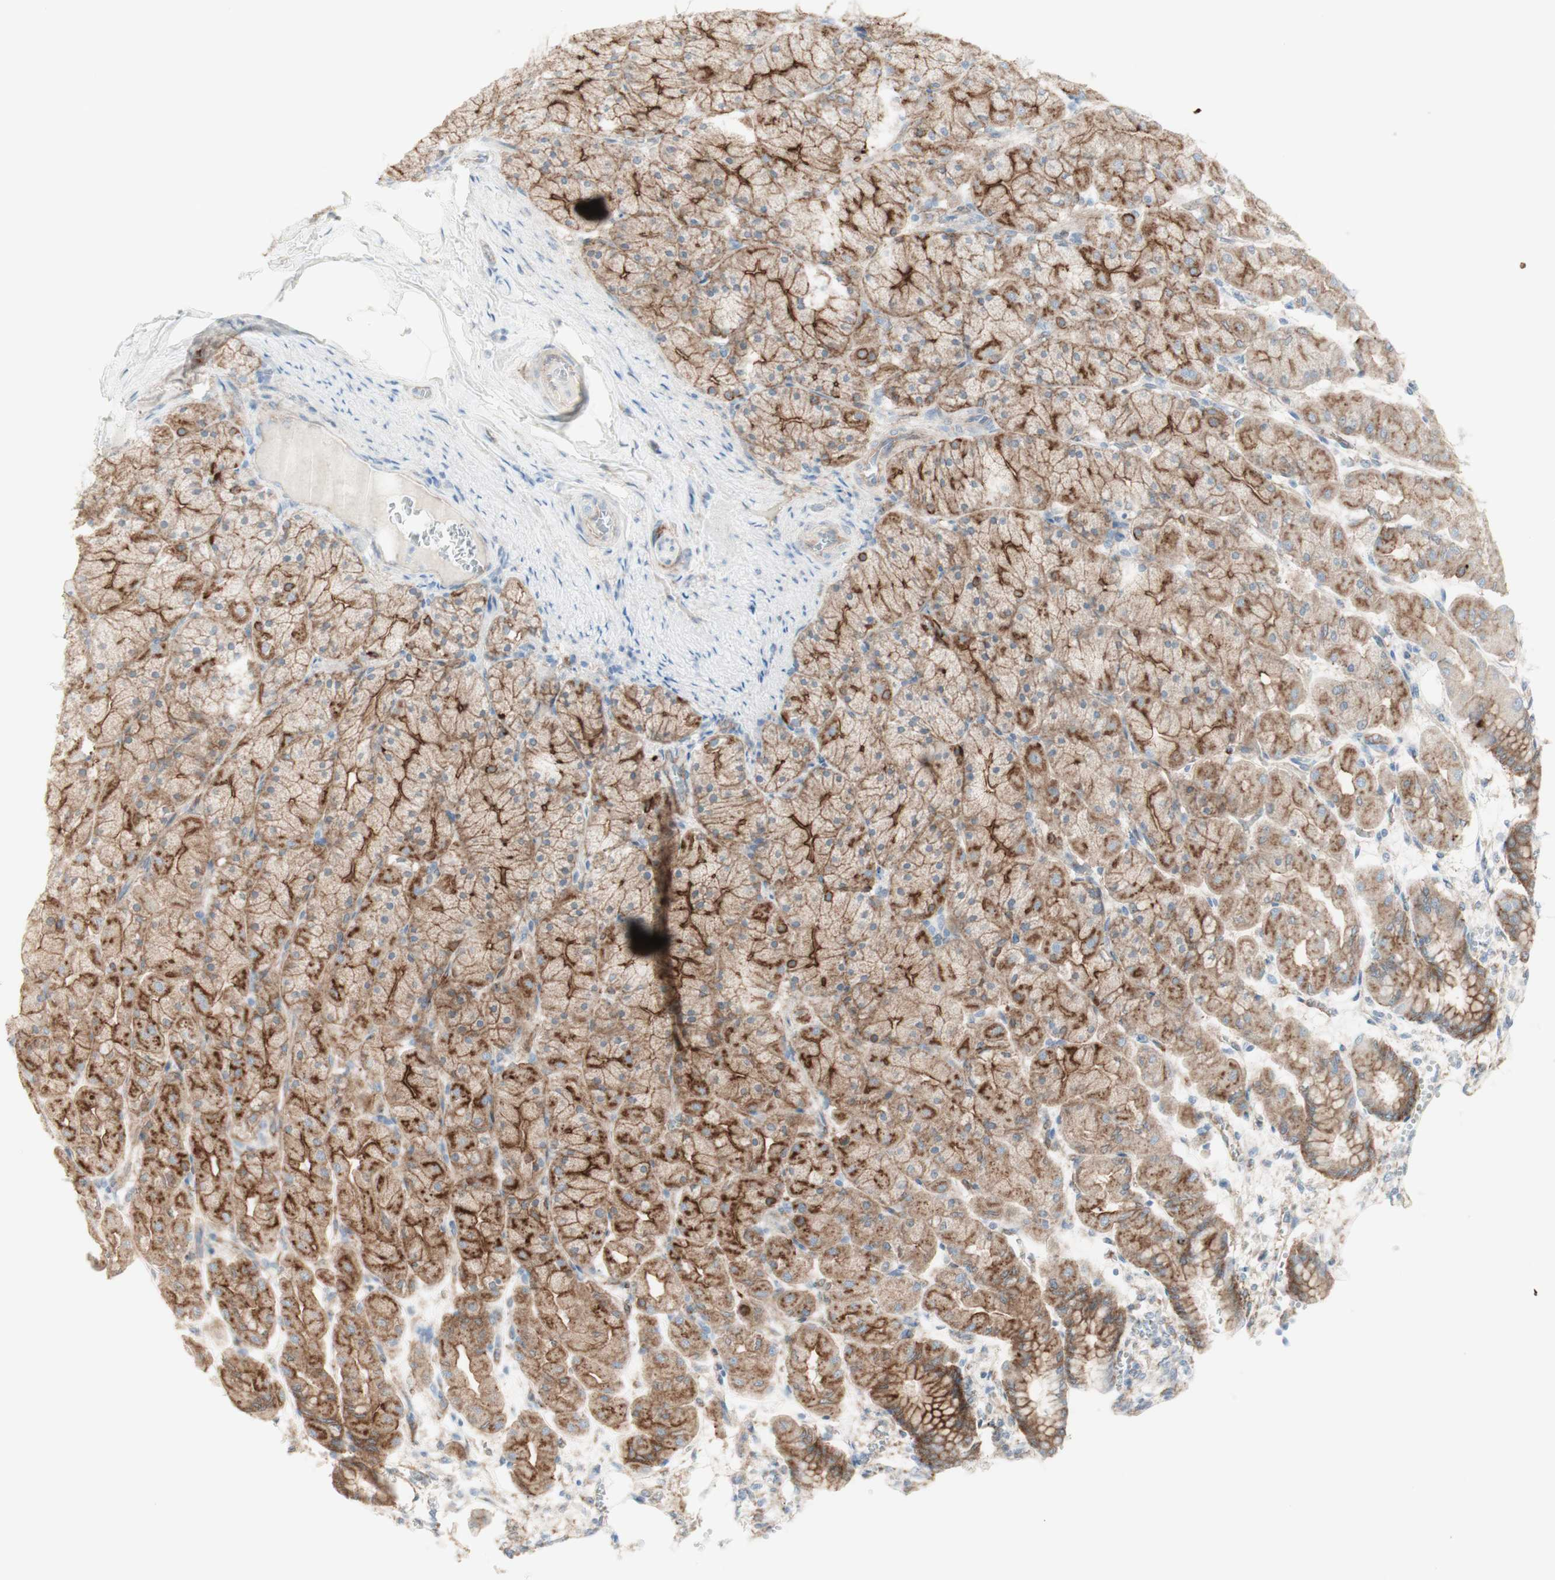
{"staining": {"intensity": "strong", "quantity": "25%-75%", "location": "cytoplasmic/membranous"}, "tissue": "stomach", "cell_type": "Glandular cells", "image_type": "normal", "snomed": [{"axis": "morphology", "description": "Normal tissue, NOS"}, {"axis": "topography", "description": "Stomach, upper"}], "caption": "About 25%-75% of glandular cells in unremarkable stomach demonstrate strong cytoplasmic/membranous protein positivity as visualized by brown immunohistochemical staining.", "gene": "MYO6", "patient": {"sex": "female", "age": 56}}